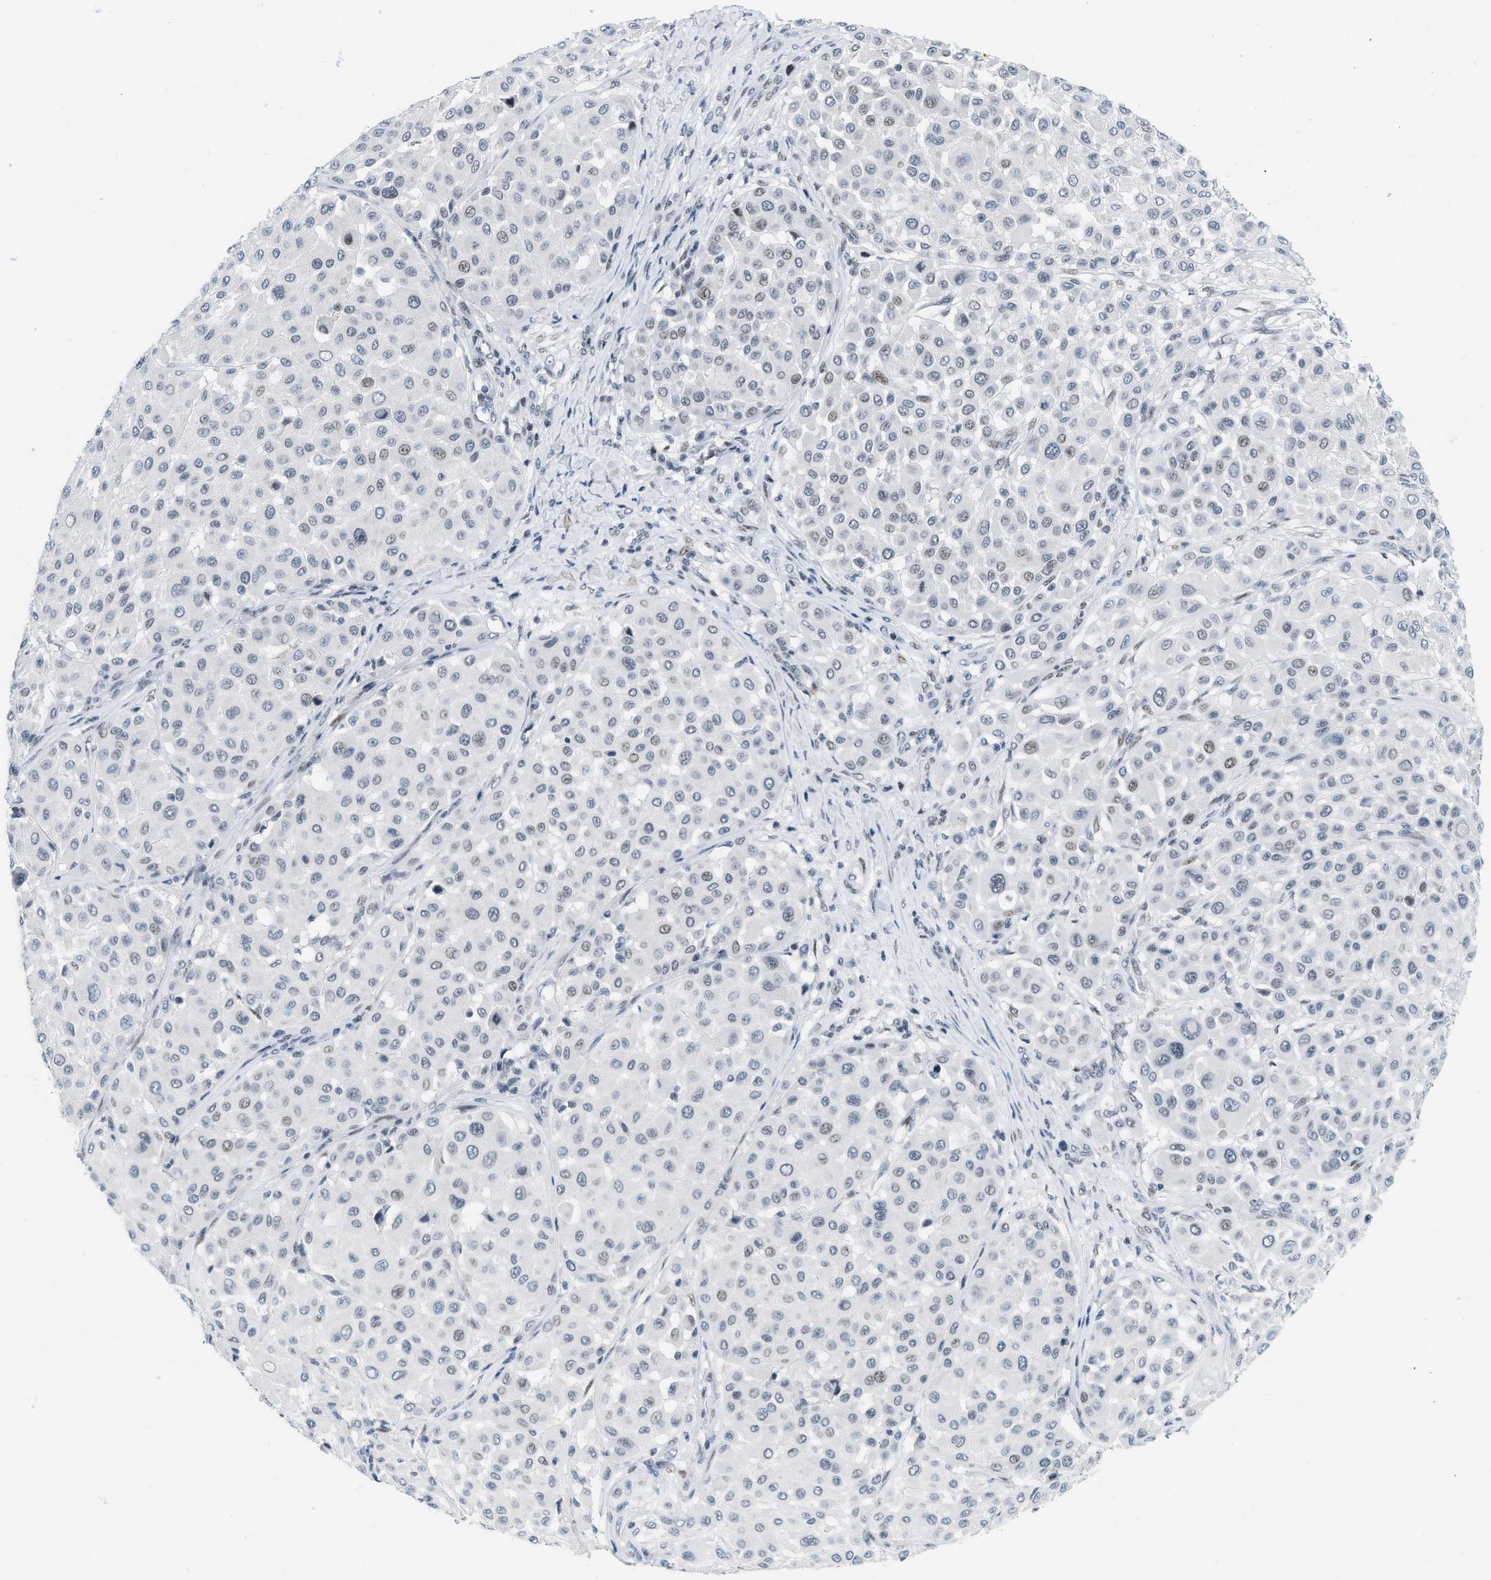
{"staining": {"intensity": "weak", "quantity": "<25%", "location": "nuclear"}, "tissue": "melanoma", "cell_type": "Tumor cells", "image_type": "cancer", "snomed": [{"axis": "morphology", "description": "Malignant melanoma, Metastatic site"}, {"axis": "topography", "description": "Soft tissue"}], "caption": "The immunohistochemistry (IHC) histopathology image has no significant positivity in tumor cells of malignant melanoma (metastatic site) tissue.", "gene": "PBX1", "patient": {"sex": "male", "age": 41}}